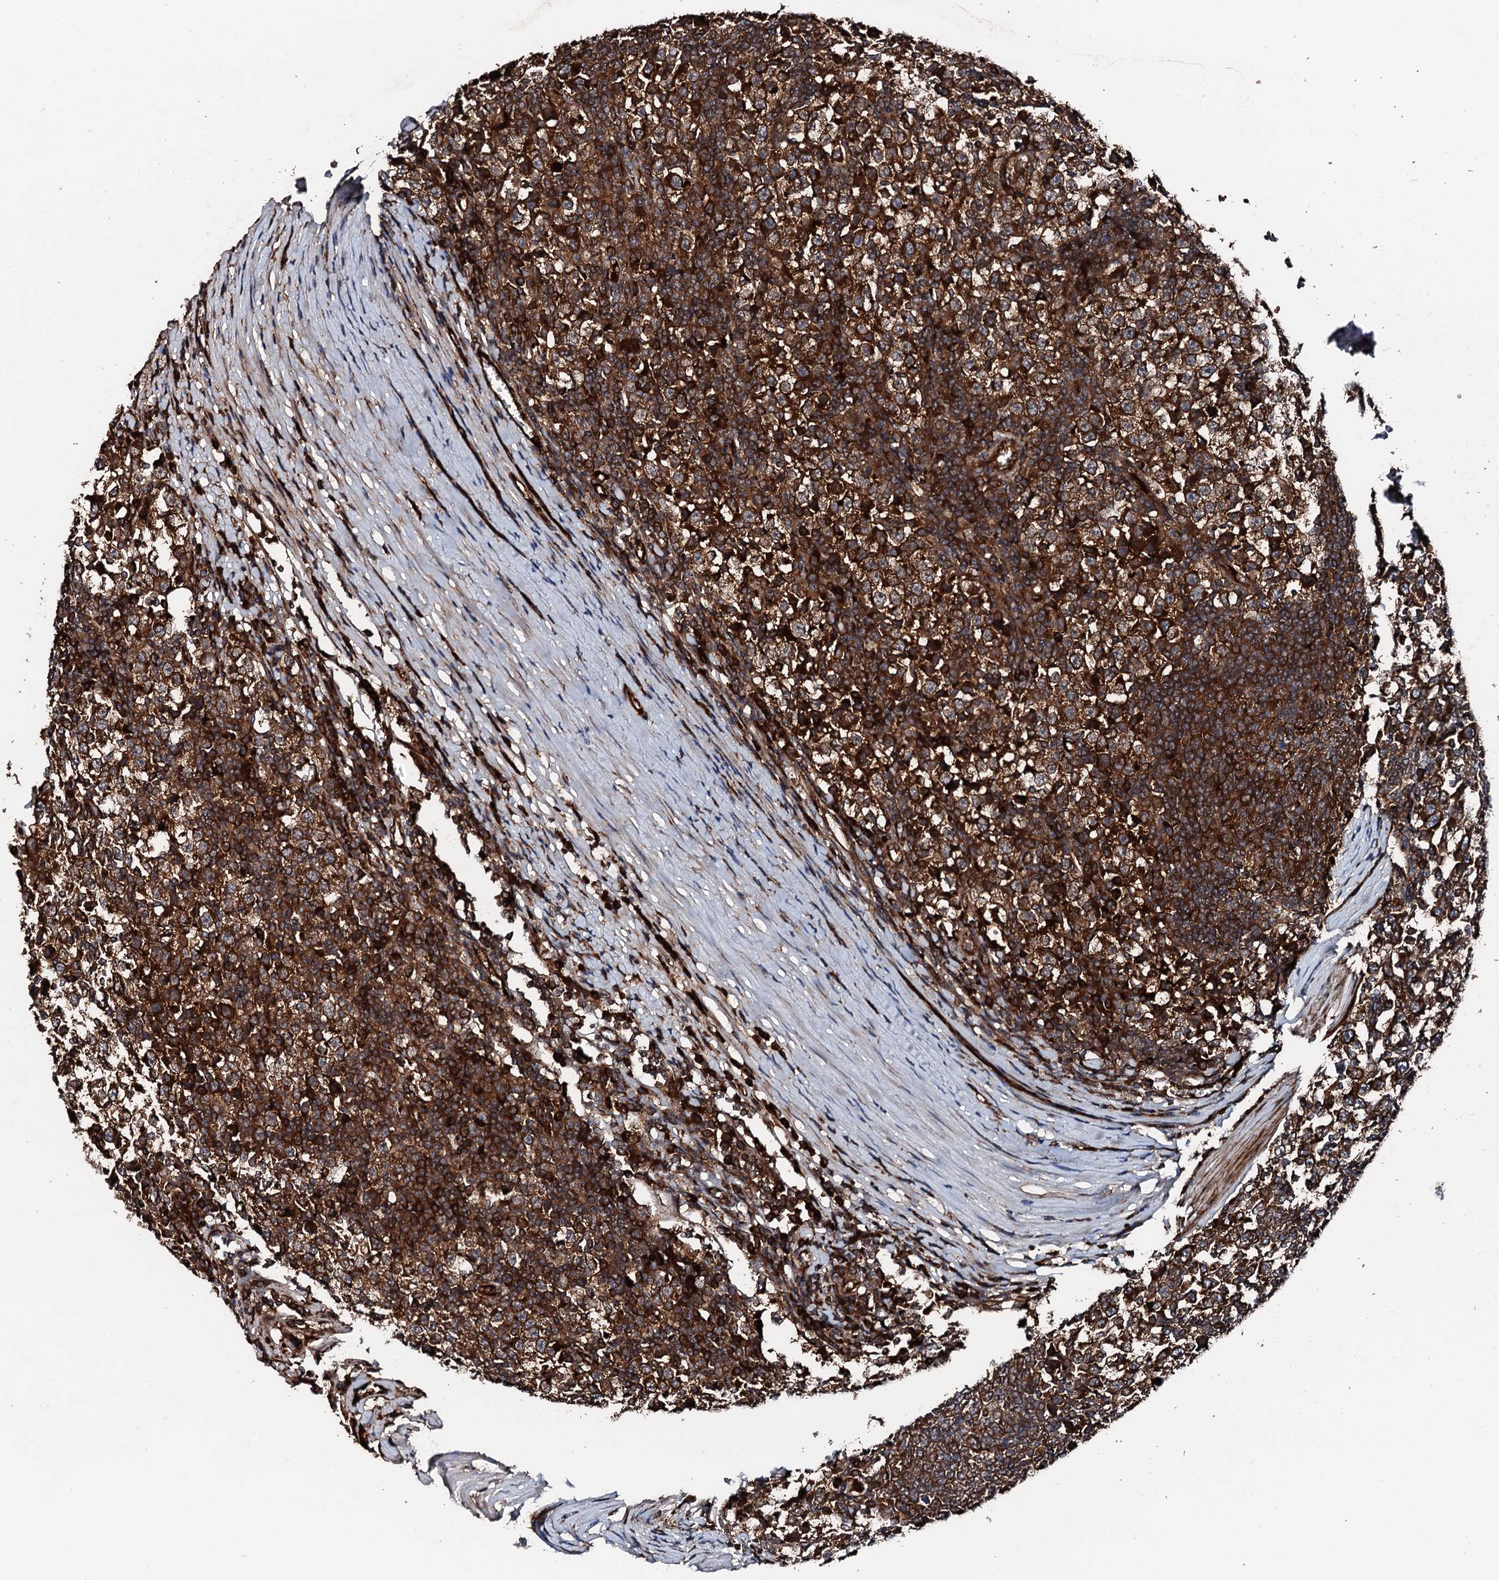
{"staining": {"intensity": "strong", "quantity": ">75%", "location": "cytoplasmic/membranous"}, "tissue": "testis cancer", "cell_type": "Tumor cells", "image_type": "cancer", "snomed": [{"axis": "morphology", "description": "Seminoma, NOS"}, {"axis": "topography", "description": "Testis"}], "caption": "The micrograph exhibits a brown stain indicating the presence of a protein in the cytoplasmic/membranous of tumor cells in testis cancer.", "gene": "FLYWCH1", "patient": {"sex": "male", "age": 65}}